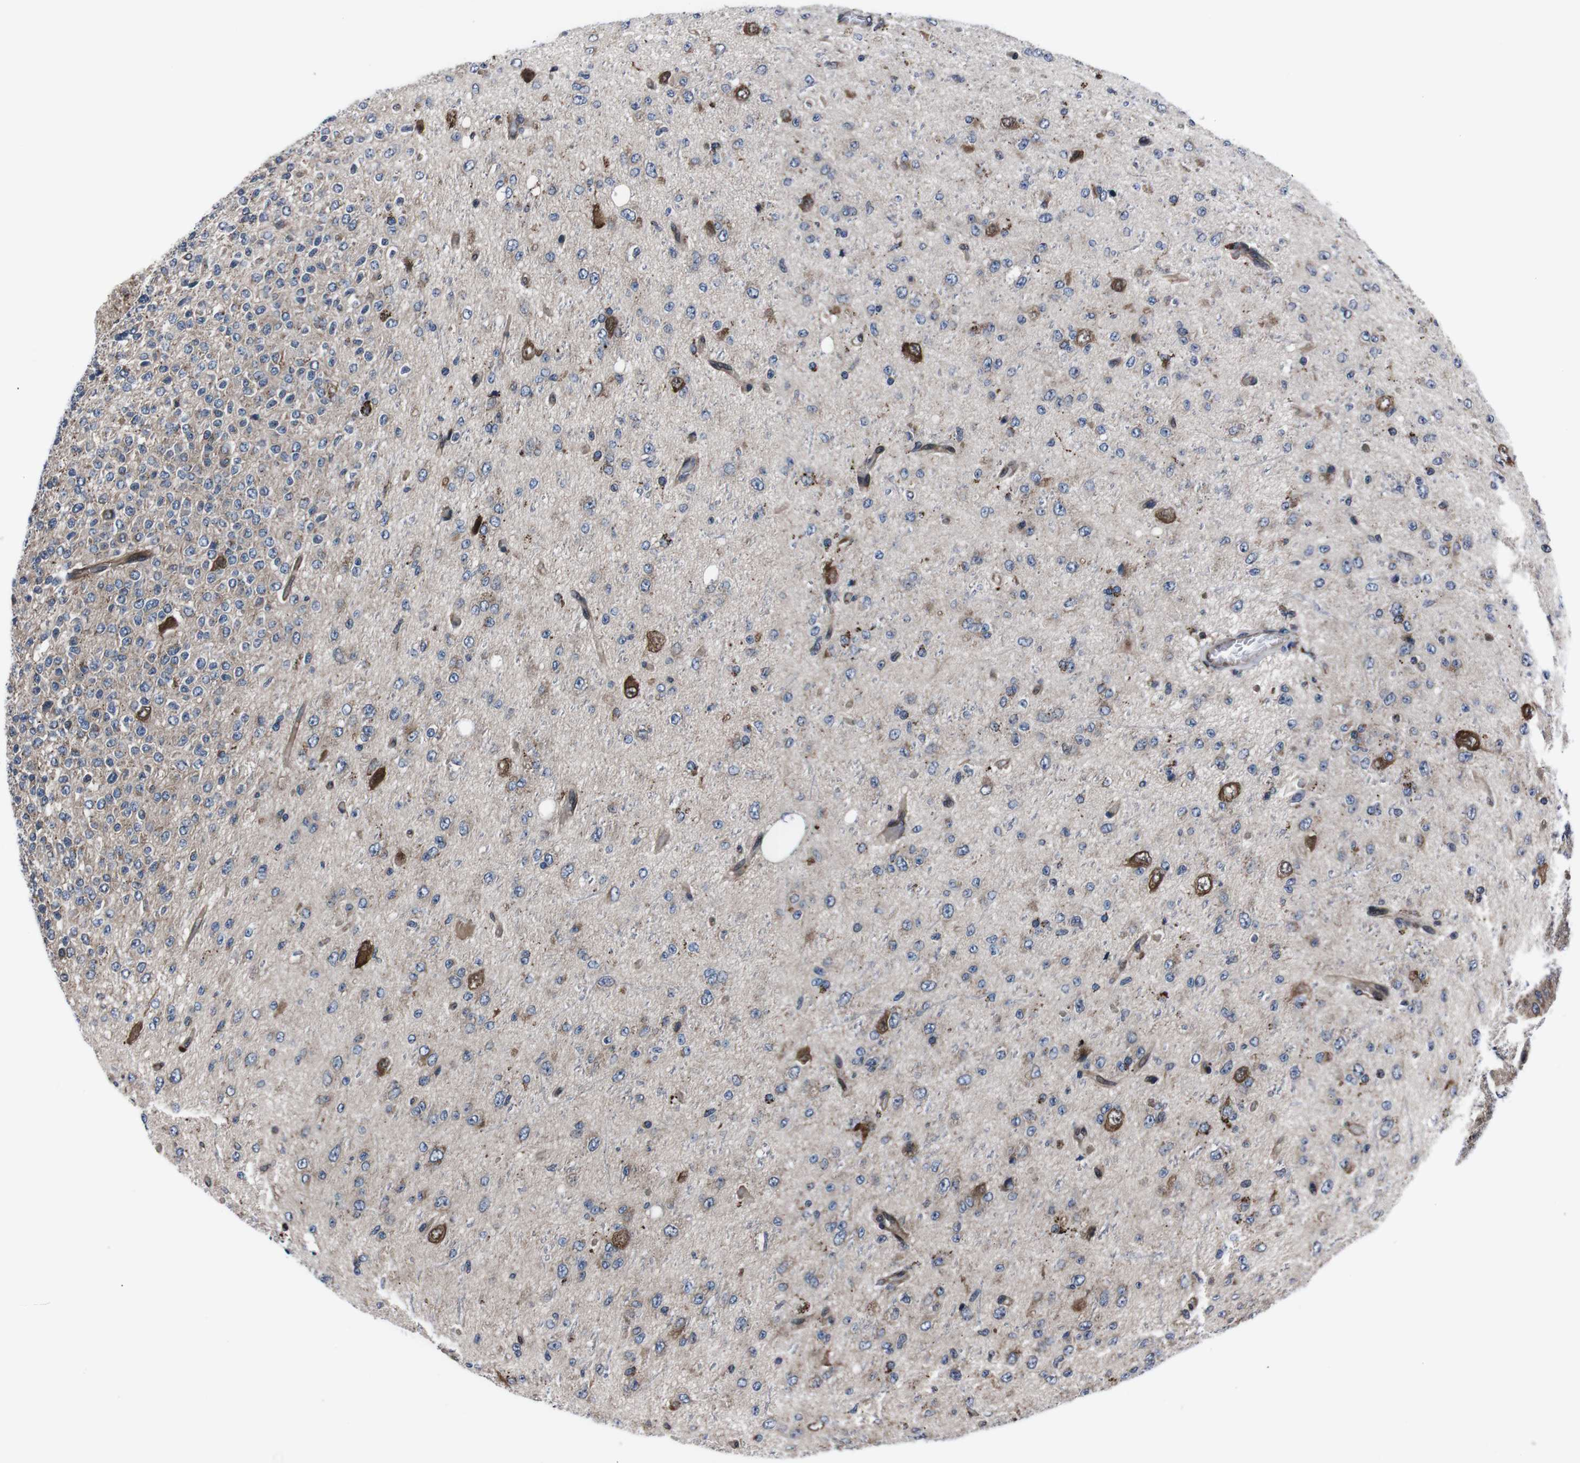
{"staining": {"intensity": "weak", "quantity": "25%-75%", "location": "cytoplasmic/membranous"}, "tissue": "glioma", "cell_type": "Tumor cells", "image_type": "cancer", "snomed": [{"axis": "morphology", "description": "Glioma, malignant, High grade"}, {"axis": "topography", "description": "pancreas cauda"}], "caption": "A brown stain labels weak cytoplasmic/membranous staining of a protein in glioma tumor cells. Using DAB (3,3'-diaminobenzidine) (brown) and hematoxylin (blue) stains, captured at high magnification using brightfield microscopy.", "gene": "EIF4A2", "patient": {"sex": "male", "age": 60}}